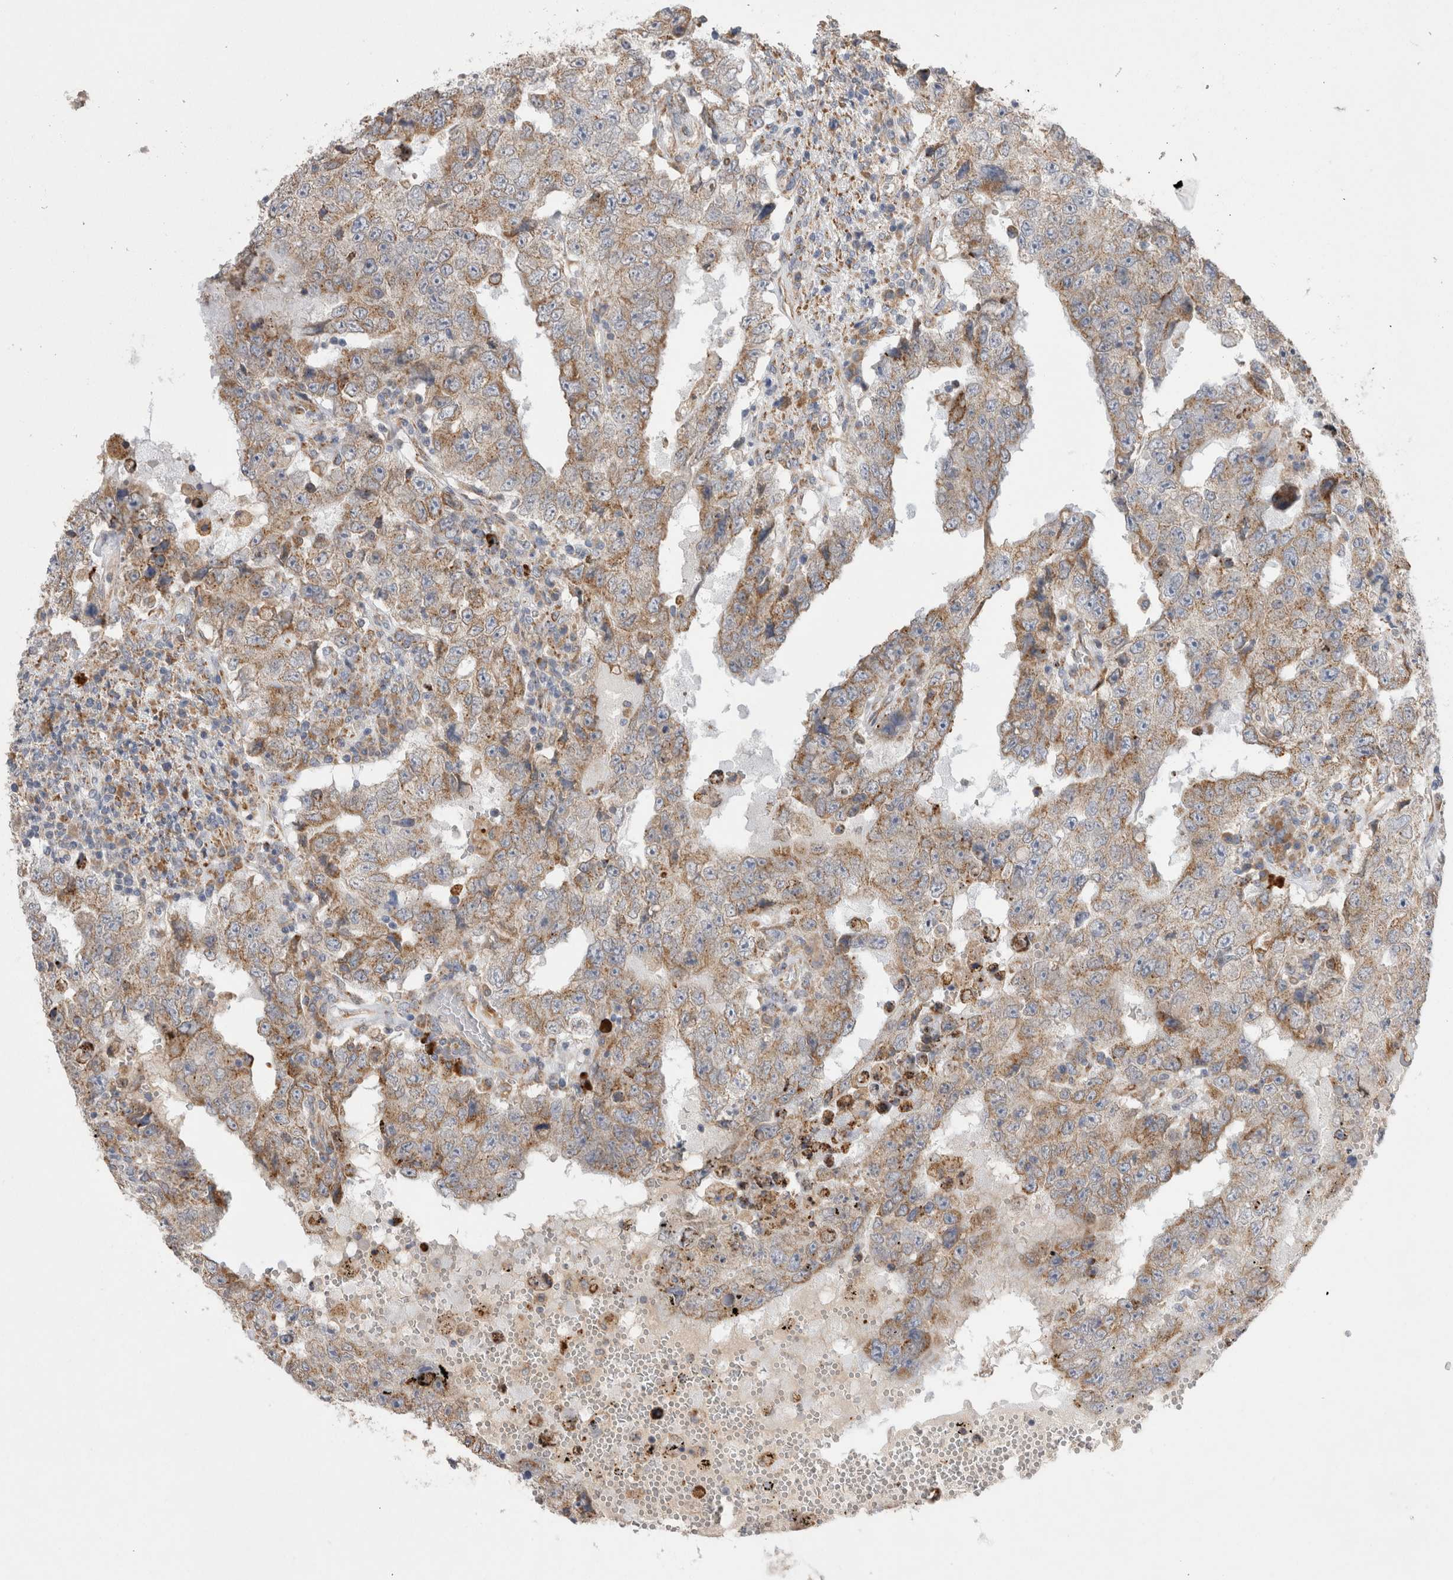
{"staining": {"intensity": "moderate", "quantity": ">75%", "location": "cytoplasmic/membranous"}, "tissue": "testis cancer", "cell_type": "Tumor cells", "image_type": "cancer", "snomed": [{"axis": "morphology", "description": "Carcinoma, Embryonal, NOS"}, {"axis": "topography", "description": "Testis"}], "caption": "There is medium levels of moderate cytoplasmic/membranous staining in tumor cells of embryonal carcinoma (testis), as demonstrated by immunohistochemical staining (brown color).", "gene": "ZNF341", "patient": {"sex": "male", "age": 26}}